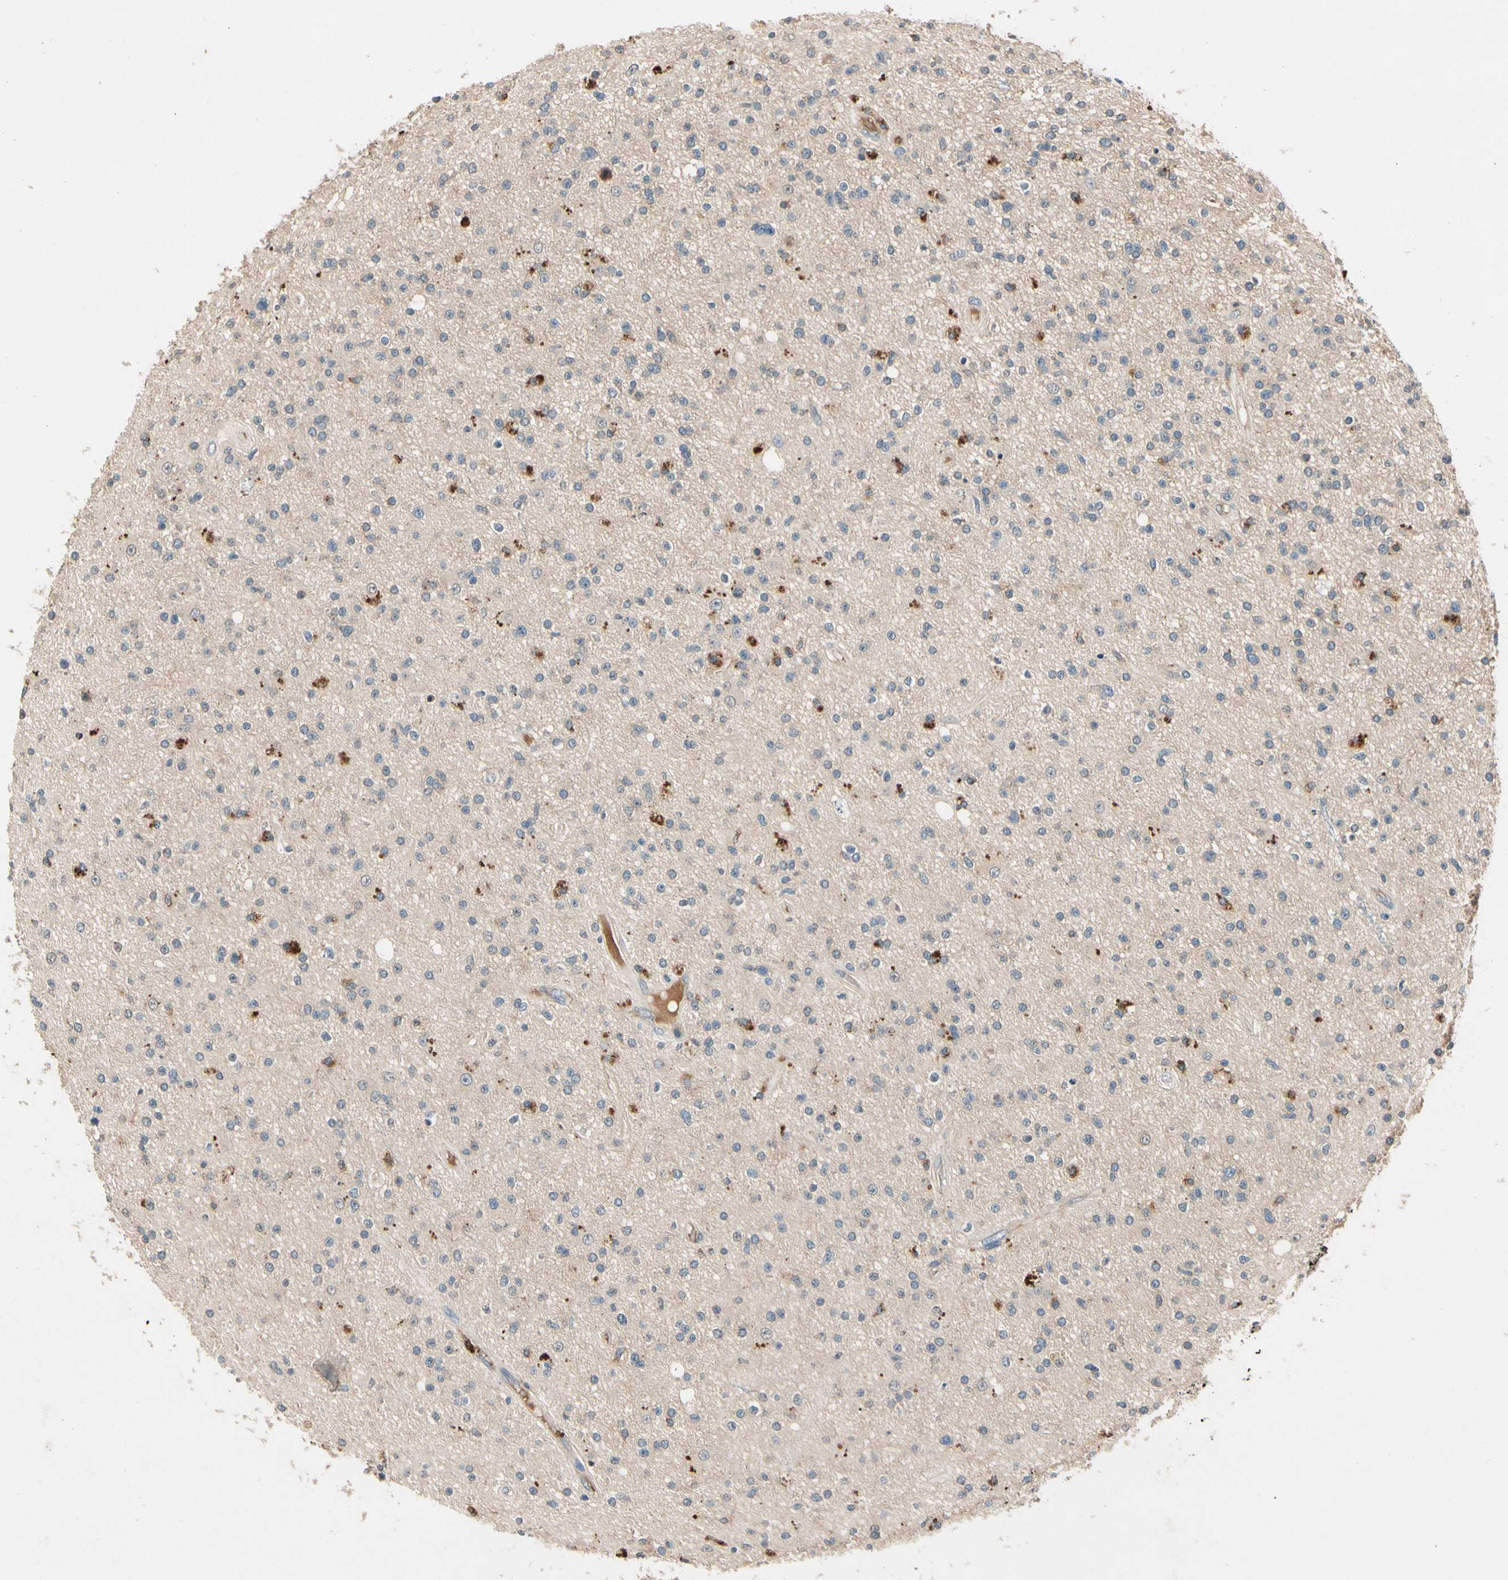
{"staining": {"intensity": "moderate", "quantity": "<25%", "location": "cytoplasmic/membranous"}, "tissue": "glioma", "cell_type": "Tumor cells", "image_type": "cancer", "snomed": [{"axis": "morphology", "description": "Glioma, malignant, High grade"}, {"axis": "topography", "description": "Brain"}], "caption": "Glioma stained for a protein exhibits moderate cytoplasmic/membranous positivity in tumor cells.", "gene": "IL1RL1", "patient": {"sex": "male", "age": 33}}